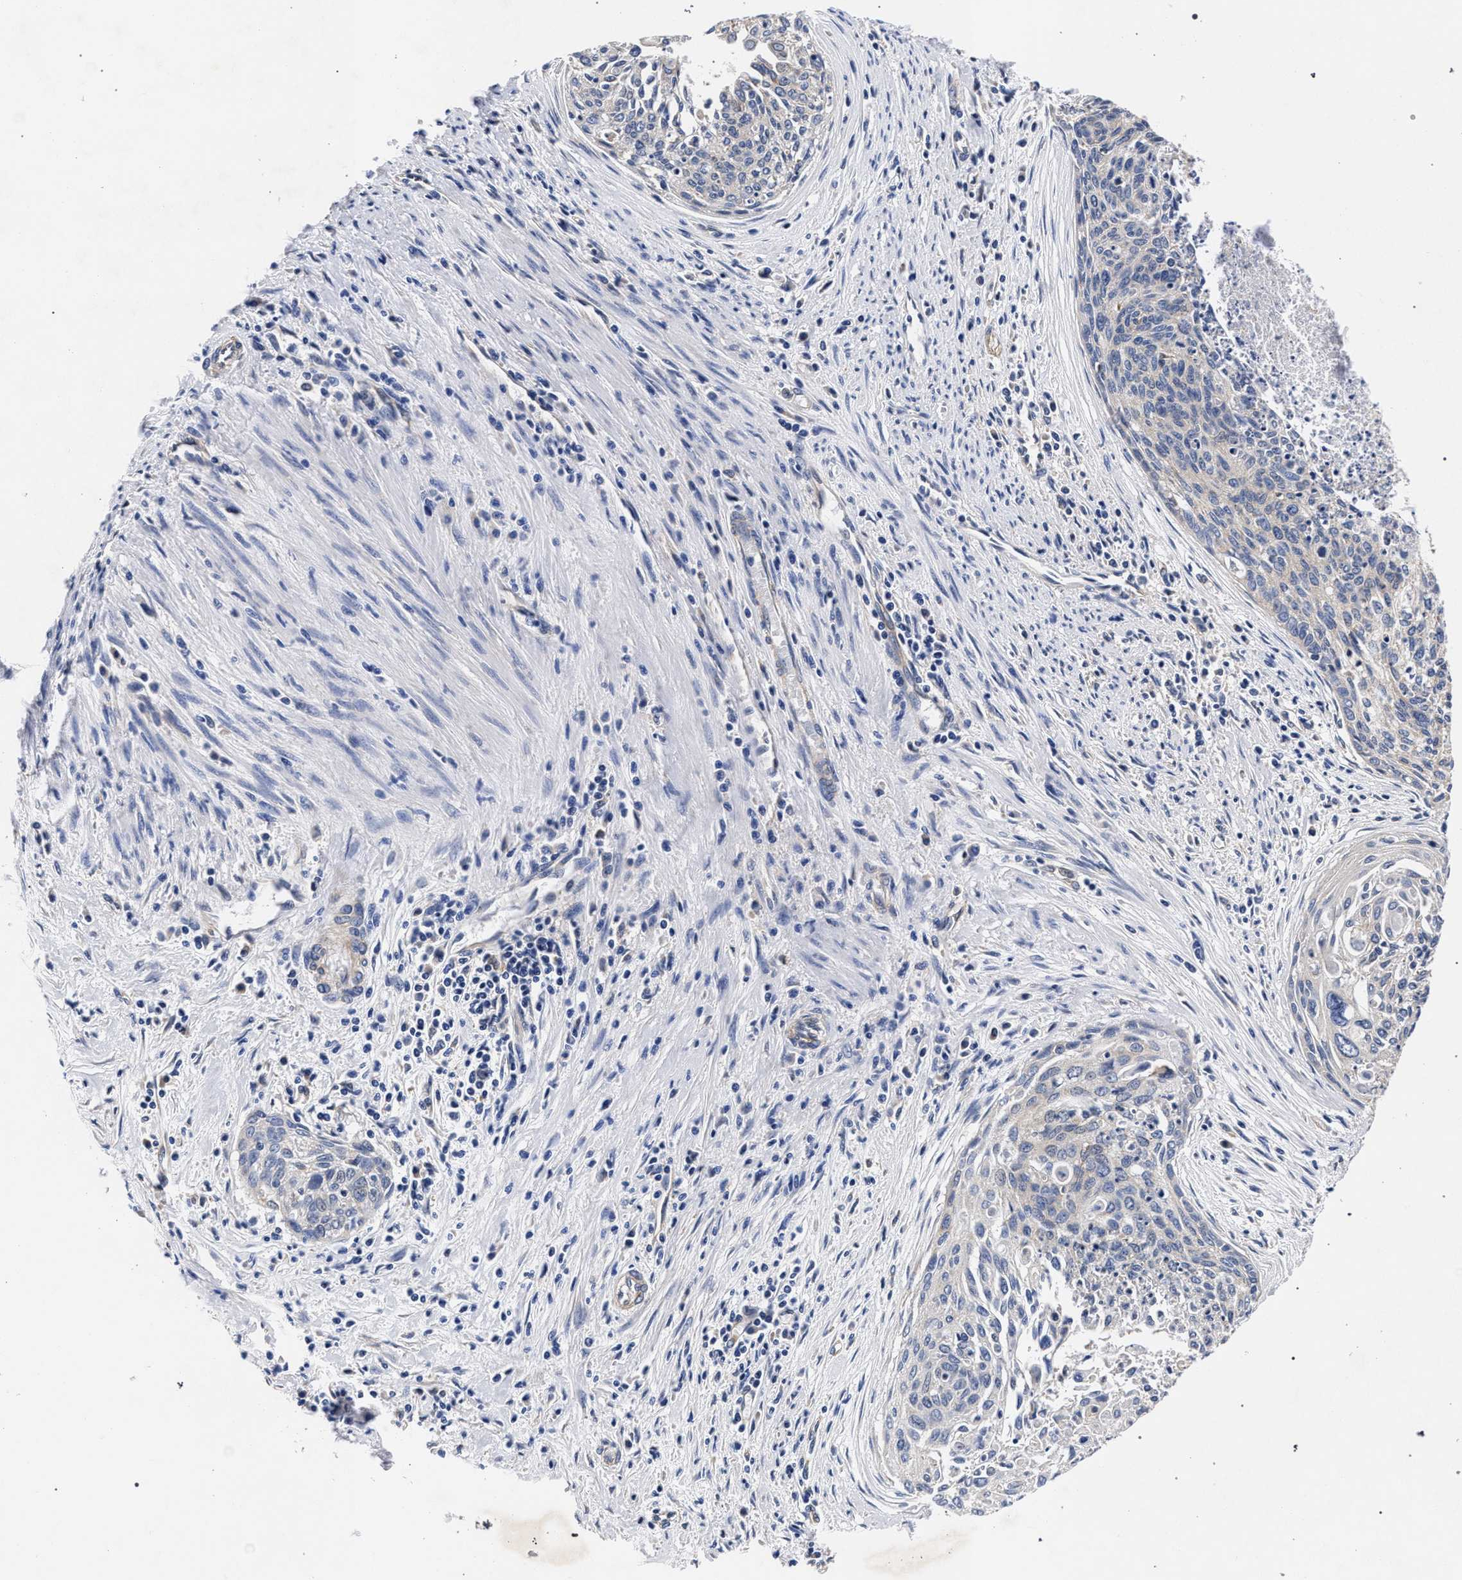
{"staining": {"intensity": "negative", "quantity": "none", "location": "none"}, "tissue": "cervical cancer", "cell_type": "Tumor cells", "image_type": "cancer", "snomed": [{"axis": "morphology", "description": "Squamous cell carcinoma, NOS"}, {"axis": "topography", "description": "Cervix"}], "caption": "An IHC micrograph of cervical cancer (squamous cell carcinoma) is shown. There is no staining in tumor cells of cervical cancer (squamous cell carcinoma). (DAB immunohistochemistry, high magnification).", "gene": "CFAP95", "patient": {"sex": "female", "age": 55}}